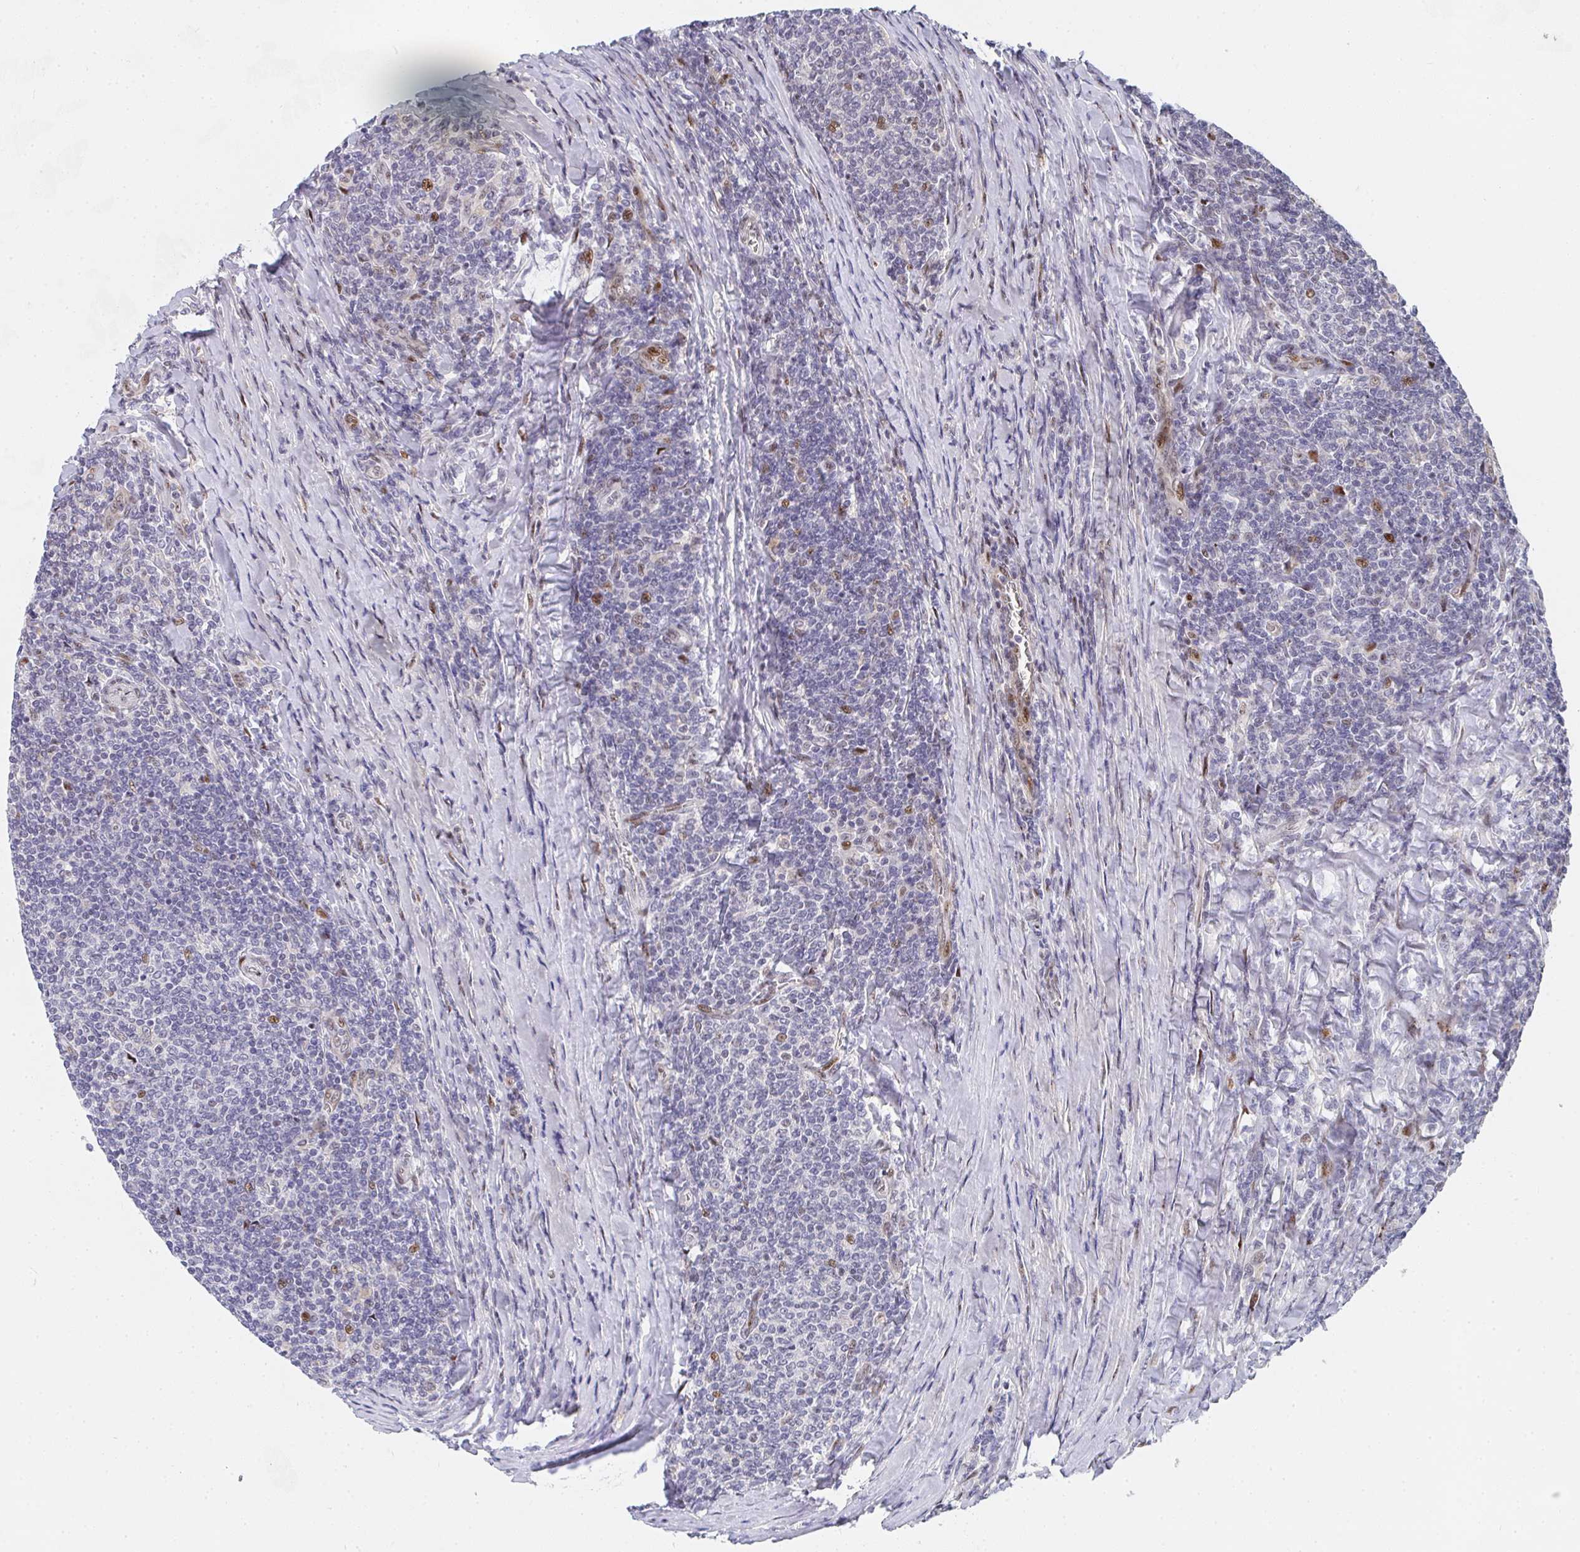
{"staining": {"intensity": "negative", "quantity": "none", "location": "none"}, "tissue": "lymphoma", "cell_type": "Tumor cells", "image_type": "cancer", "snomed": [{"axis": "morphology", "description": "Malignant lymphoma, non-Hodgkin's type, Low grade"}, {"axis": "topography", "description": "Lymph node"}], "caption": "Immunohistochemistry (IHC) of human low-grade malignant lymphoma, non-Hodgkin's type shows no staining in tumor cells. (DAB (3,3'-diaminobenzidine) immunohistochemistry with hematoxylin counter stain).", "gene": "ZIC3", "patient": {"sex": "male", "age": 52}}